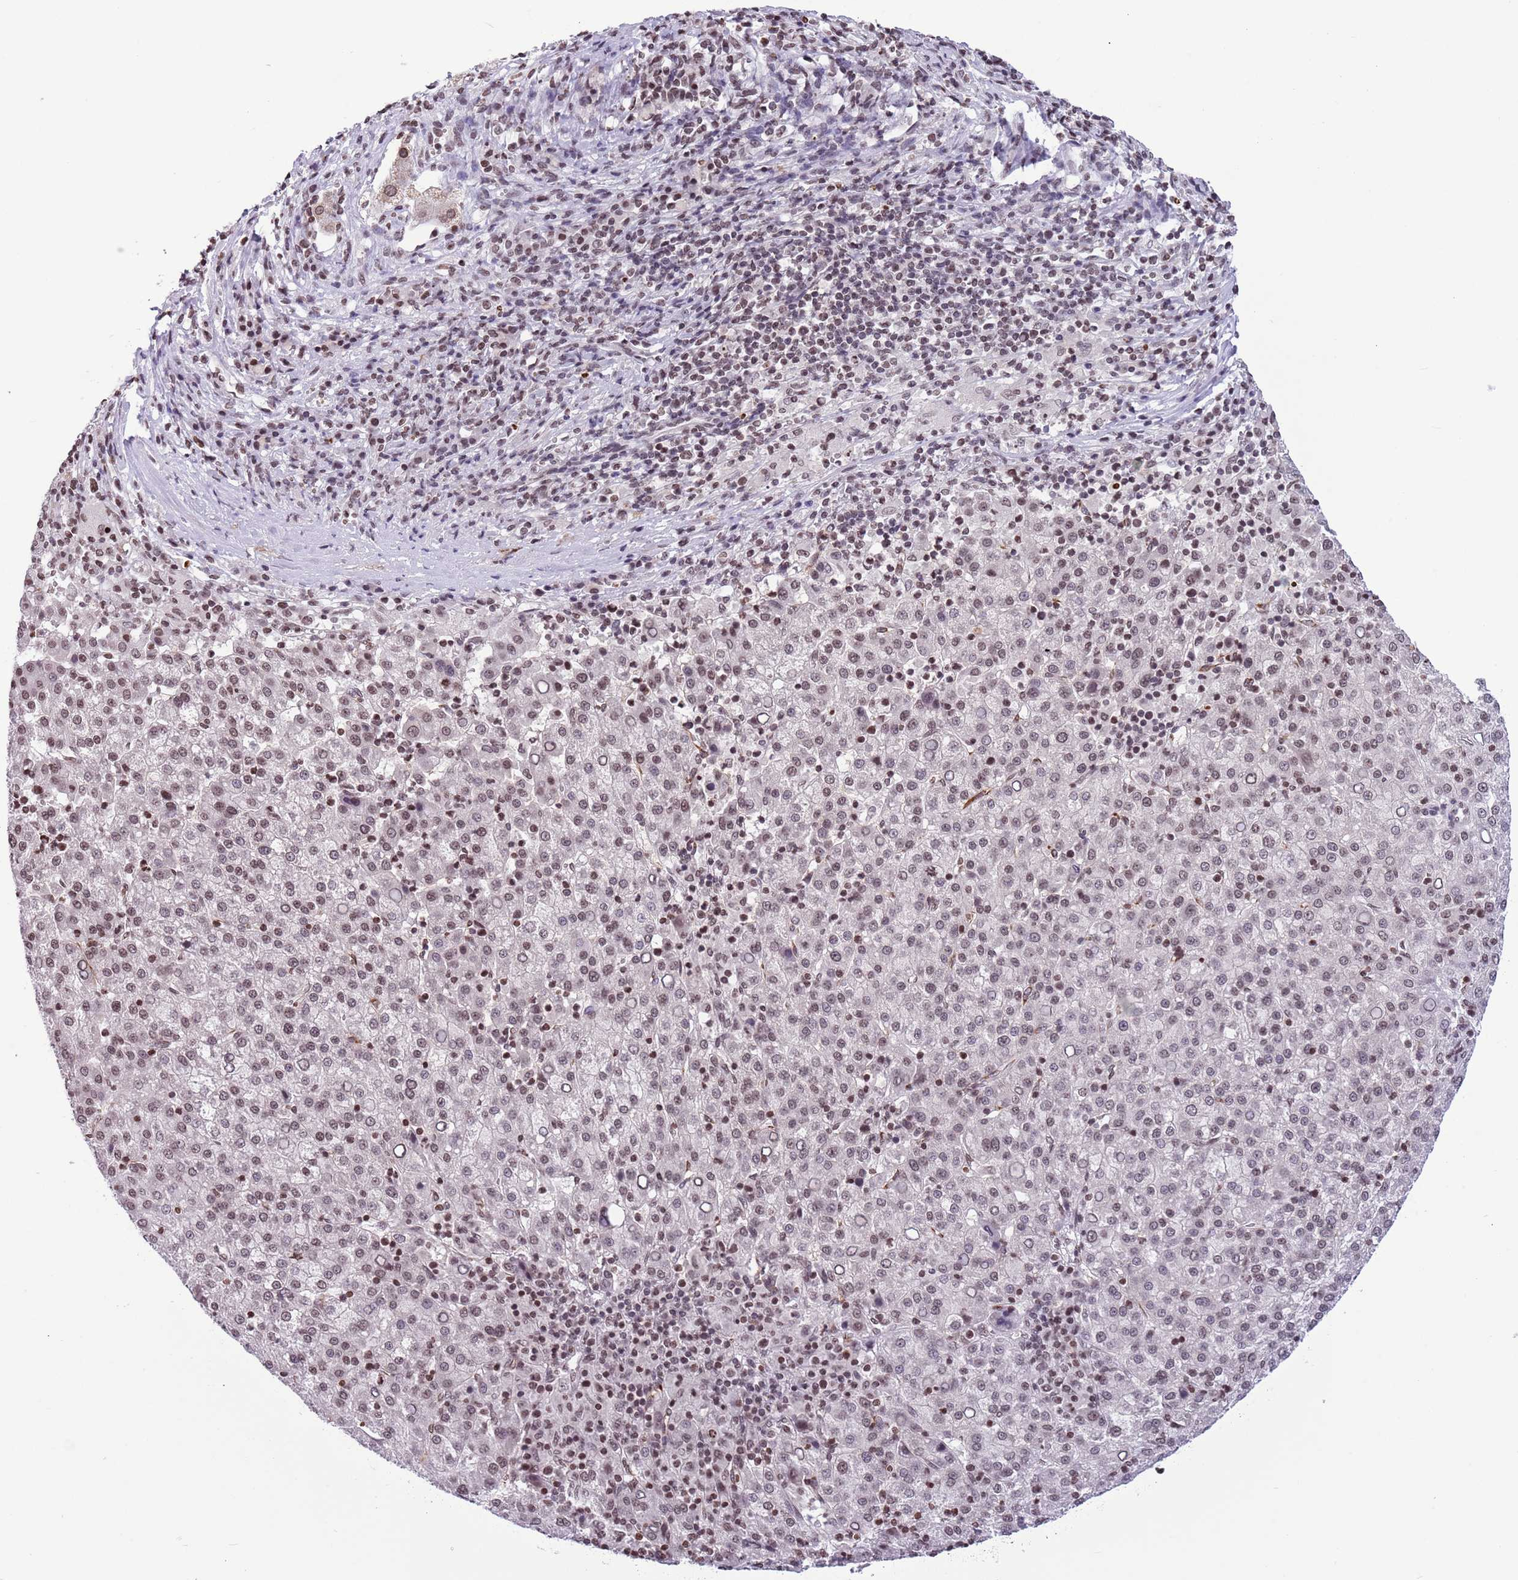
{"staining": {"intensity": "moderate", "quantity": ">75%", "location": "nuclear"}, "tissue": "liver cancer", "cell_type": "Tumor cells", "image_type": "cancer", "snomed": [{"axis": "morphology", "description": "Carcinoma, Hepatocellular, NOS"}, {"axis": "topography", "description": "Liver"}], "caption": "A brown stain labels moderate nuclear expression of a protein in human liver cancer tumor cells. The staining was performed using DAB (3,3'-diaminobenzidine) to visualize the protein expression in brown, while the nuclei were stained in blue with hematoxylin (Magnification: 20x).", "gene": "NRIP1", "patient": {"sex": "female", "age": 58}}